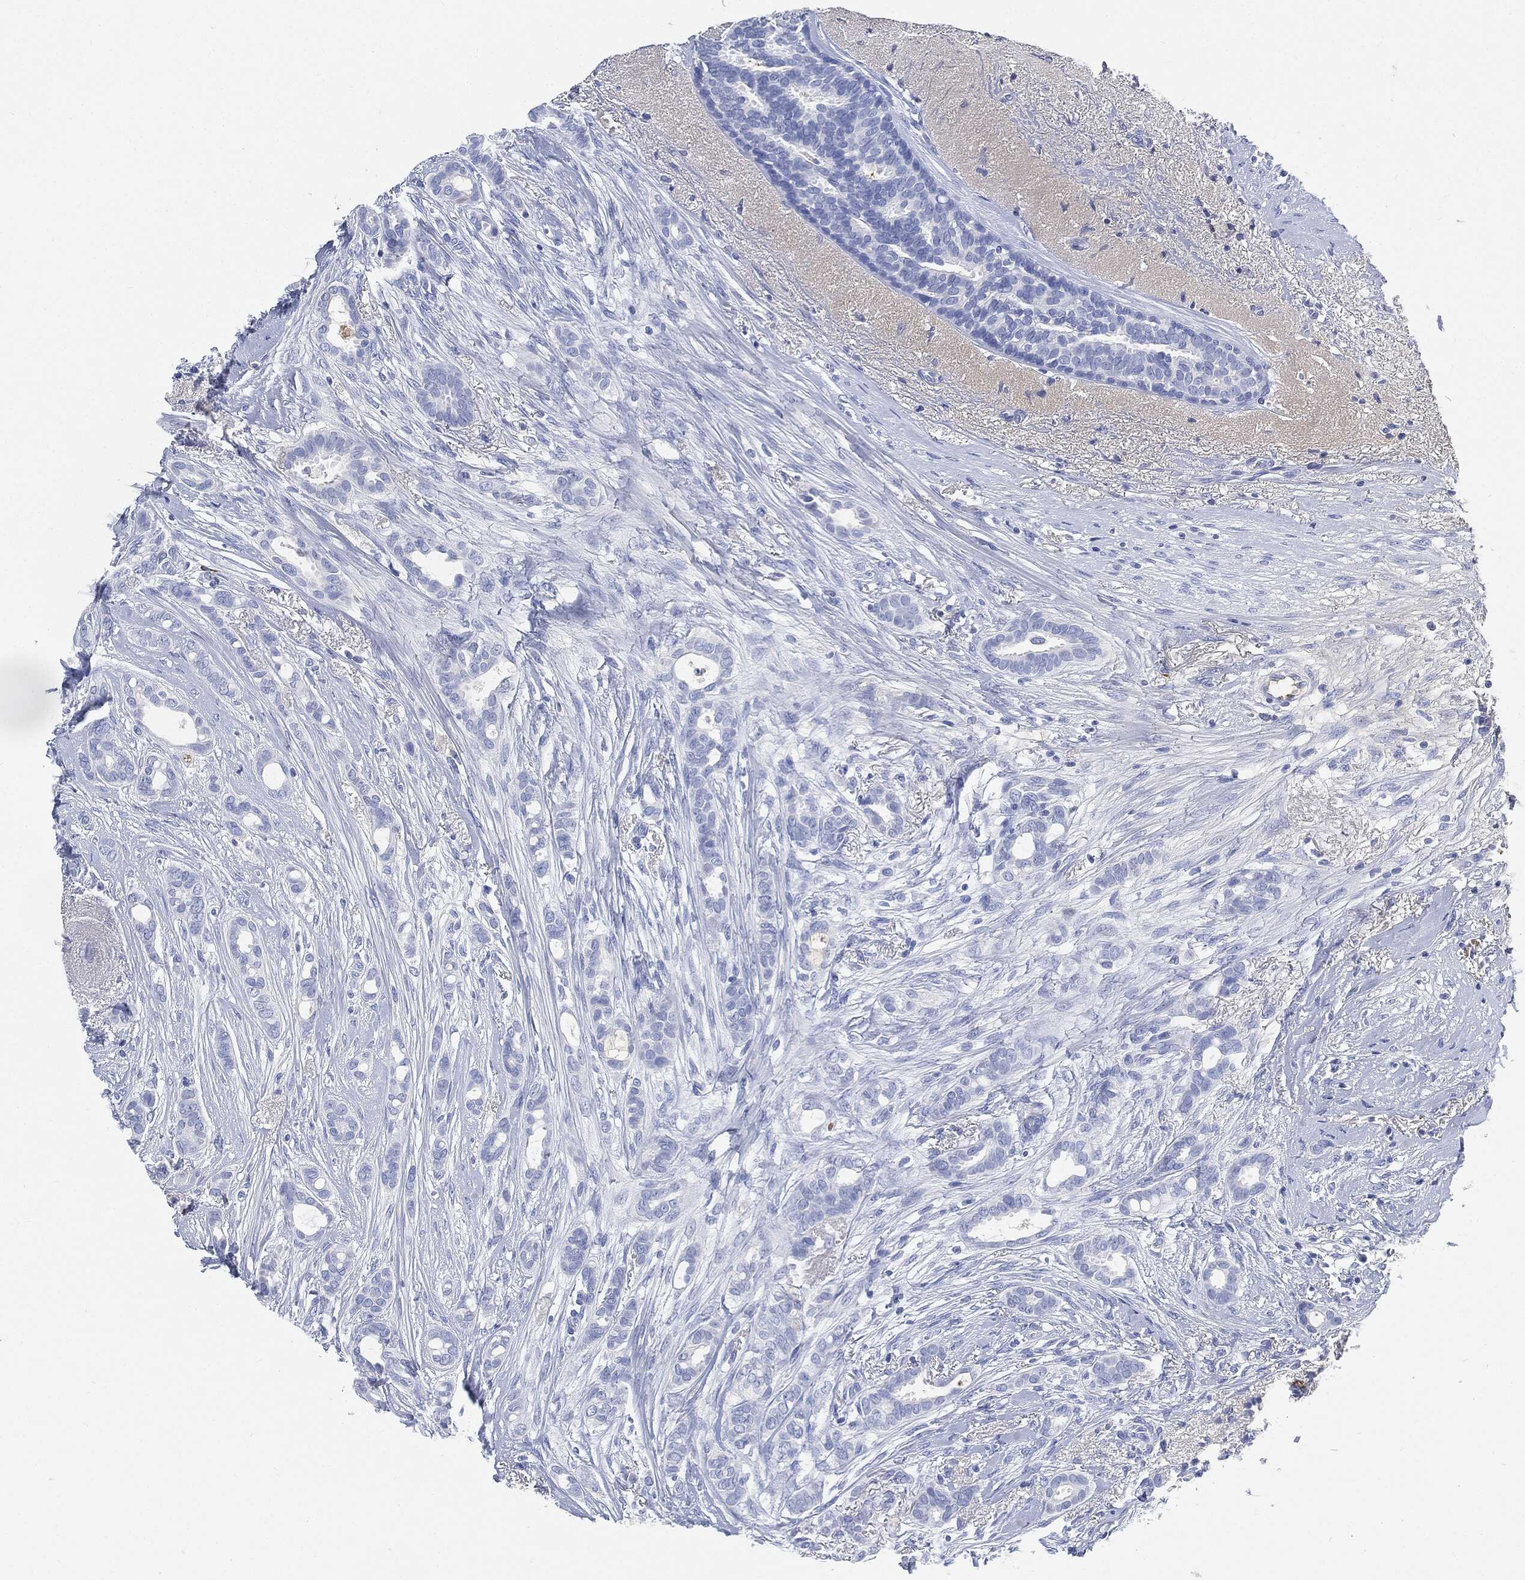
{"staining": {"intensity": "negative", "quantity": "none", "location": "none"}, "tissue": "breast cancer", "cell_type": "Tumor cells", "image_type": "cancer", "snomed": [{"axis": "morphology", "description": "Duct carcinoma"}, {"axis": "topography", "description": "Breast"}], "caption": "A histopathology image of human infiltrating ductal carcinoma (breast) is negative for staining in tumor cells.", "gene": "IGLV6-57", "patient": {"sex": "female", "age": 51}}